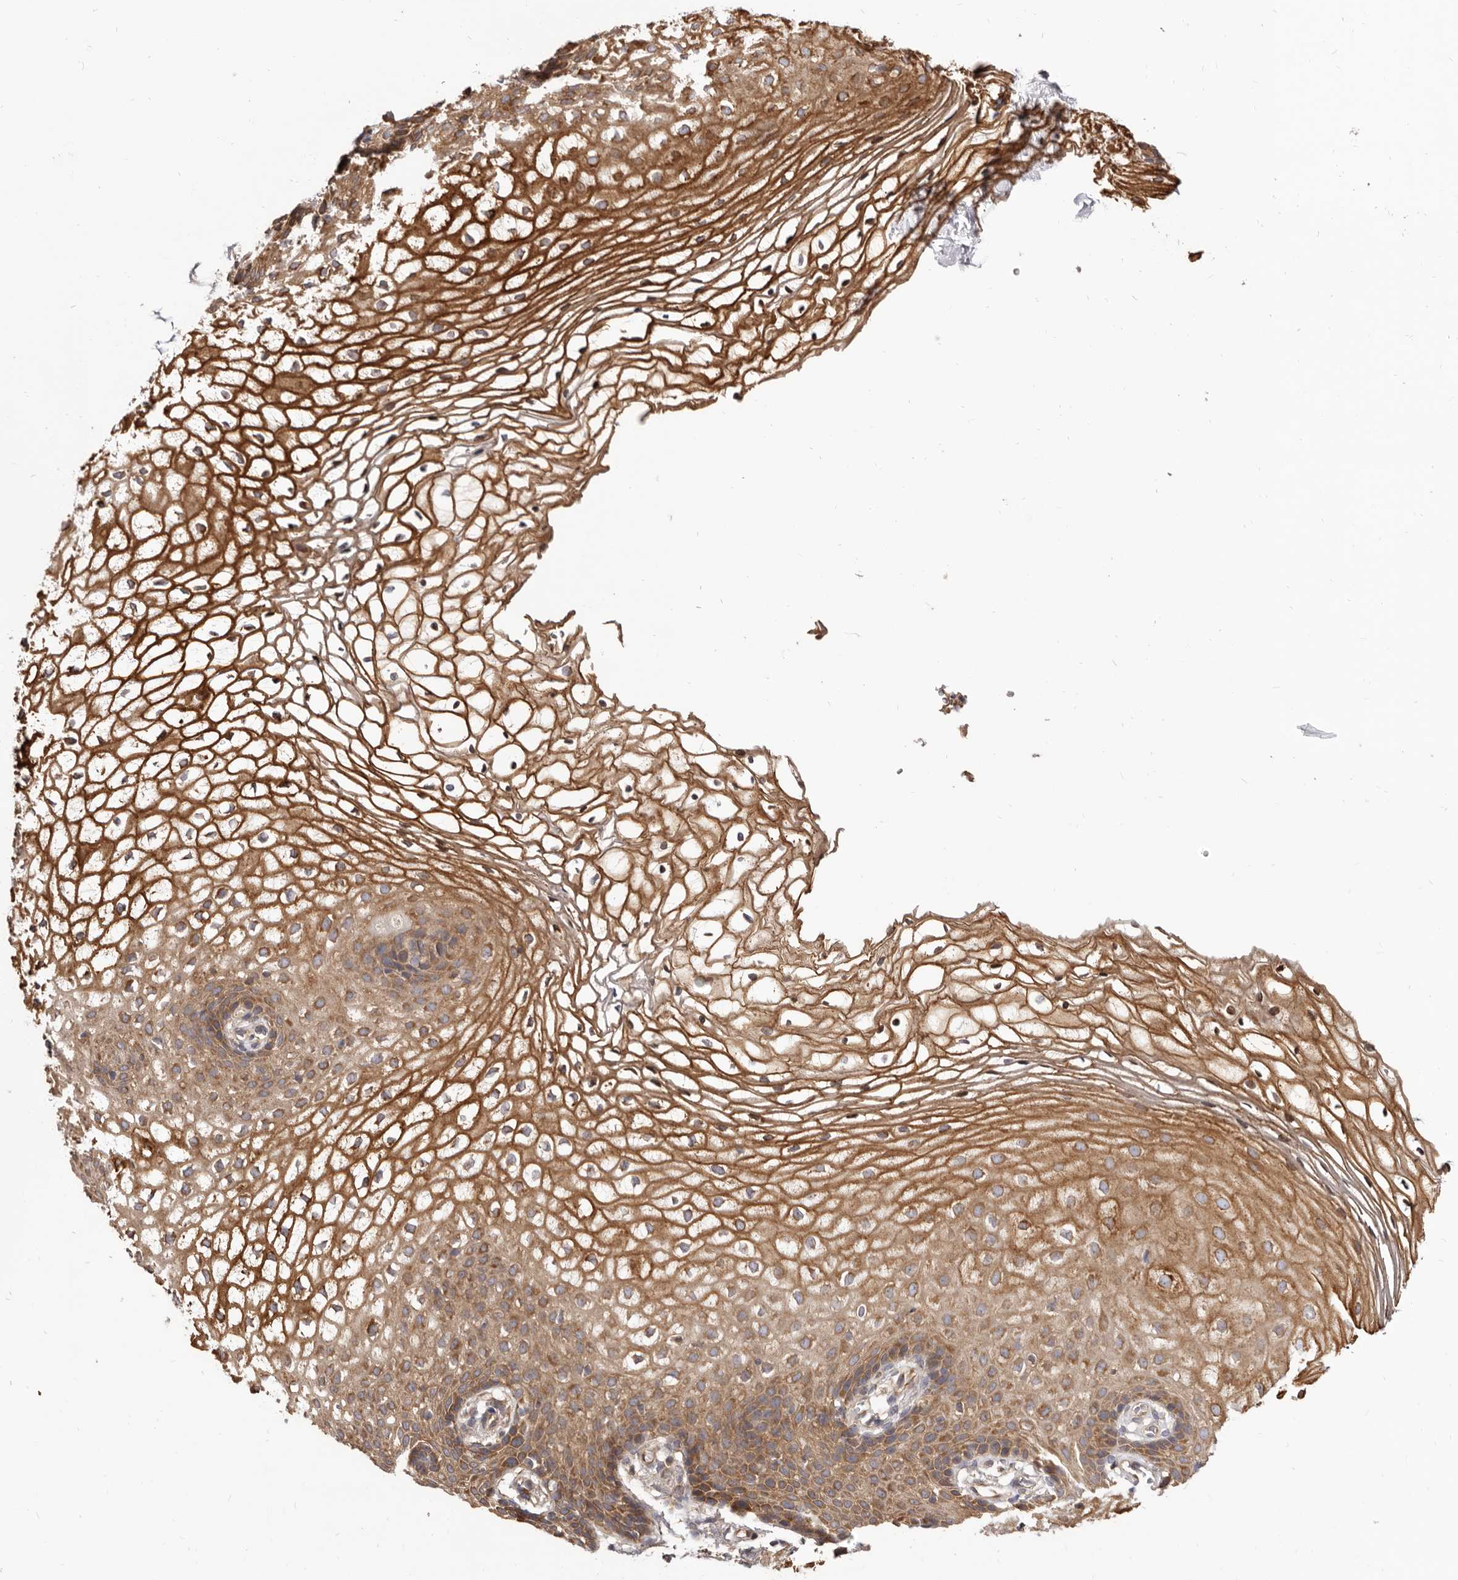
{"staining": {"intensity": "moderate", "quantity": ">75%", "location": "cytoplasmic/membranous"}, "tissue": "vagina", "cell_type": "Squamous epithelial cells", "image_type": "normal", "snomed": [{"axis": "morphology", "description": "Normal tissue, NOS"}, {"axis": "topography", "description": "Vagina"}], "caption": "Moderate cytoplasmic/membranous expression for a protein is identified in approximately >75% of squamous epithelial cells of unremarkable vagina using IHC.", "gene": "ADAMTS20", "patient": {"sex": "female", "age": 60}}